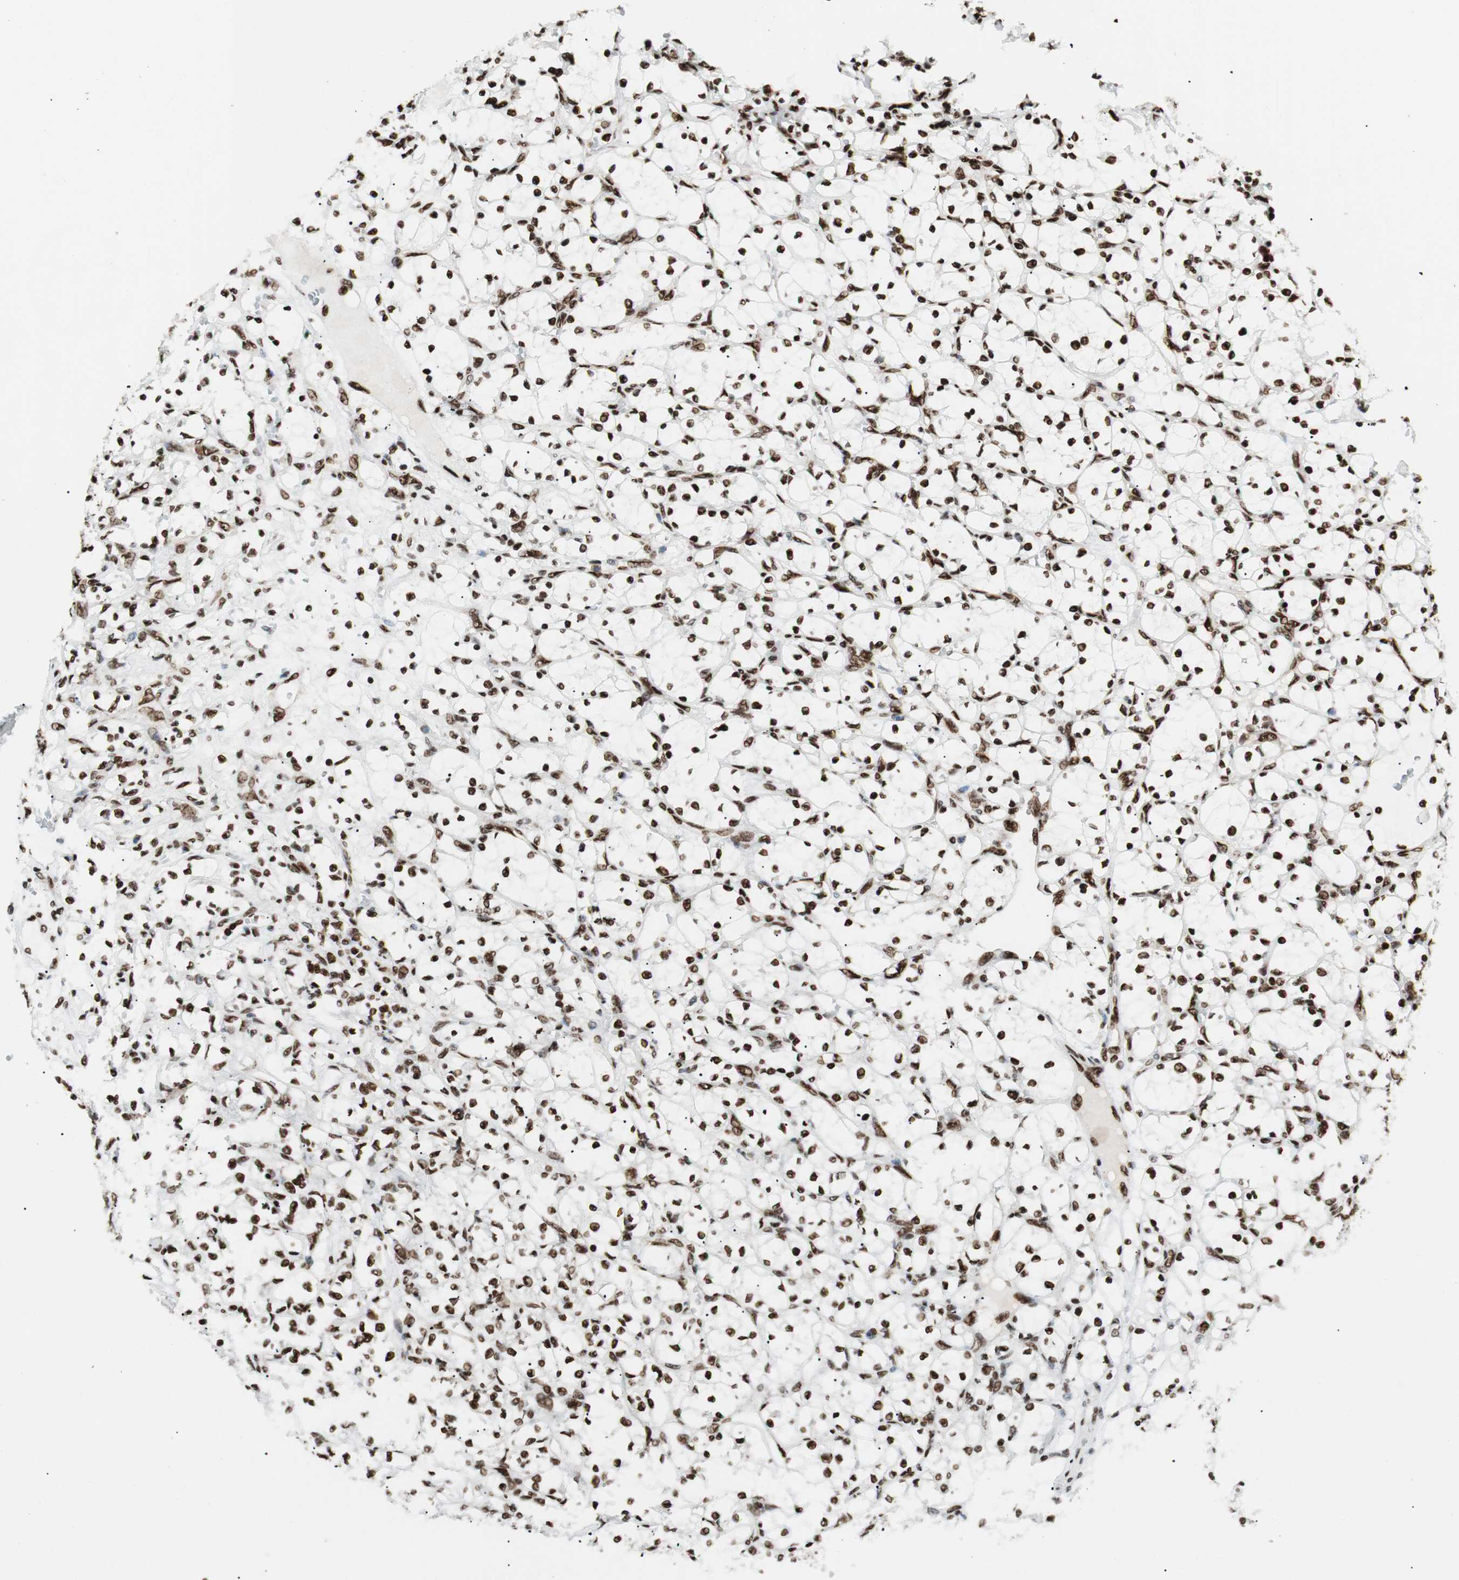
{"staining": {"intensity": "strong", "quantity": ">75%", "location": "nuclear"}, "tissue": "renal cancer", "cell_type": "Tumor cells", "image_type": "cancer", "snomed": [{"axis": "morphology", "description": "Adenocarcinoma, NOS"}, {"axis": "topography", "description": "Kidney"}], "caption": "A high amount of strong nuclear positivity is appreciated in approximately >75% of tumor cells in renal cancer (adenocarcinoma) tissue. (Brightfield microscopy of DAB IHC at high magnification).", "gene": "EWSR1", "patient": {"sex": "female", "age": 69}}